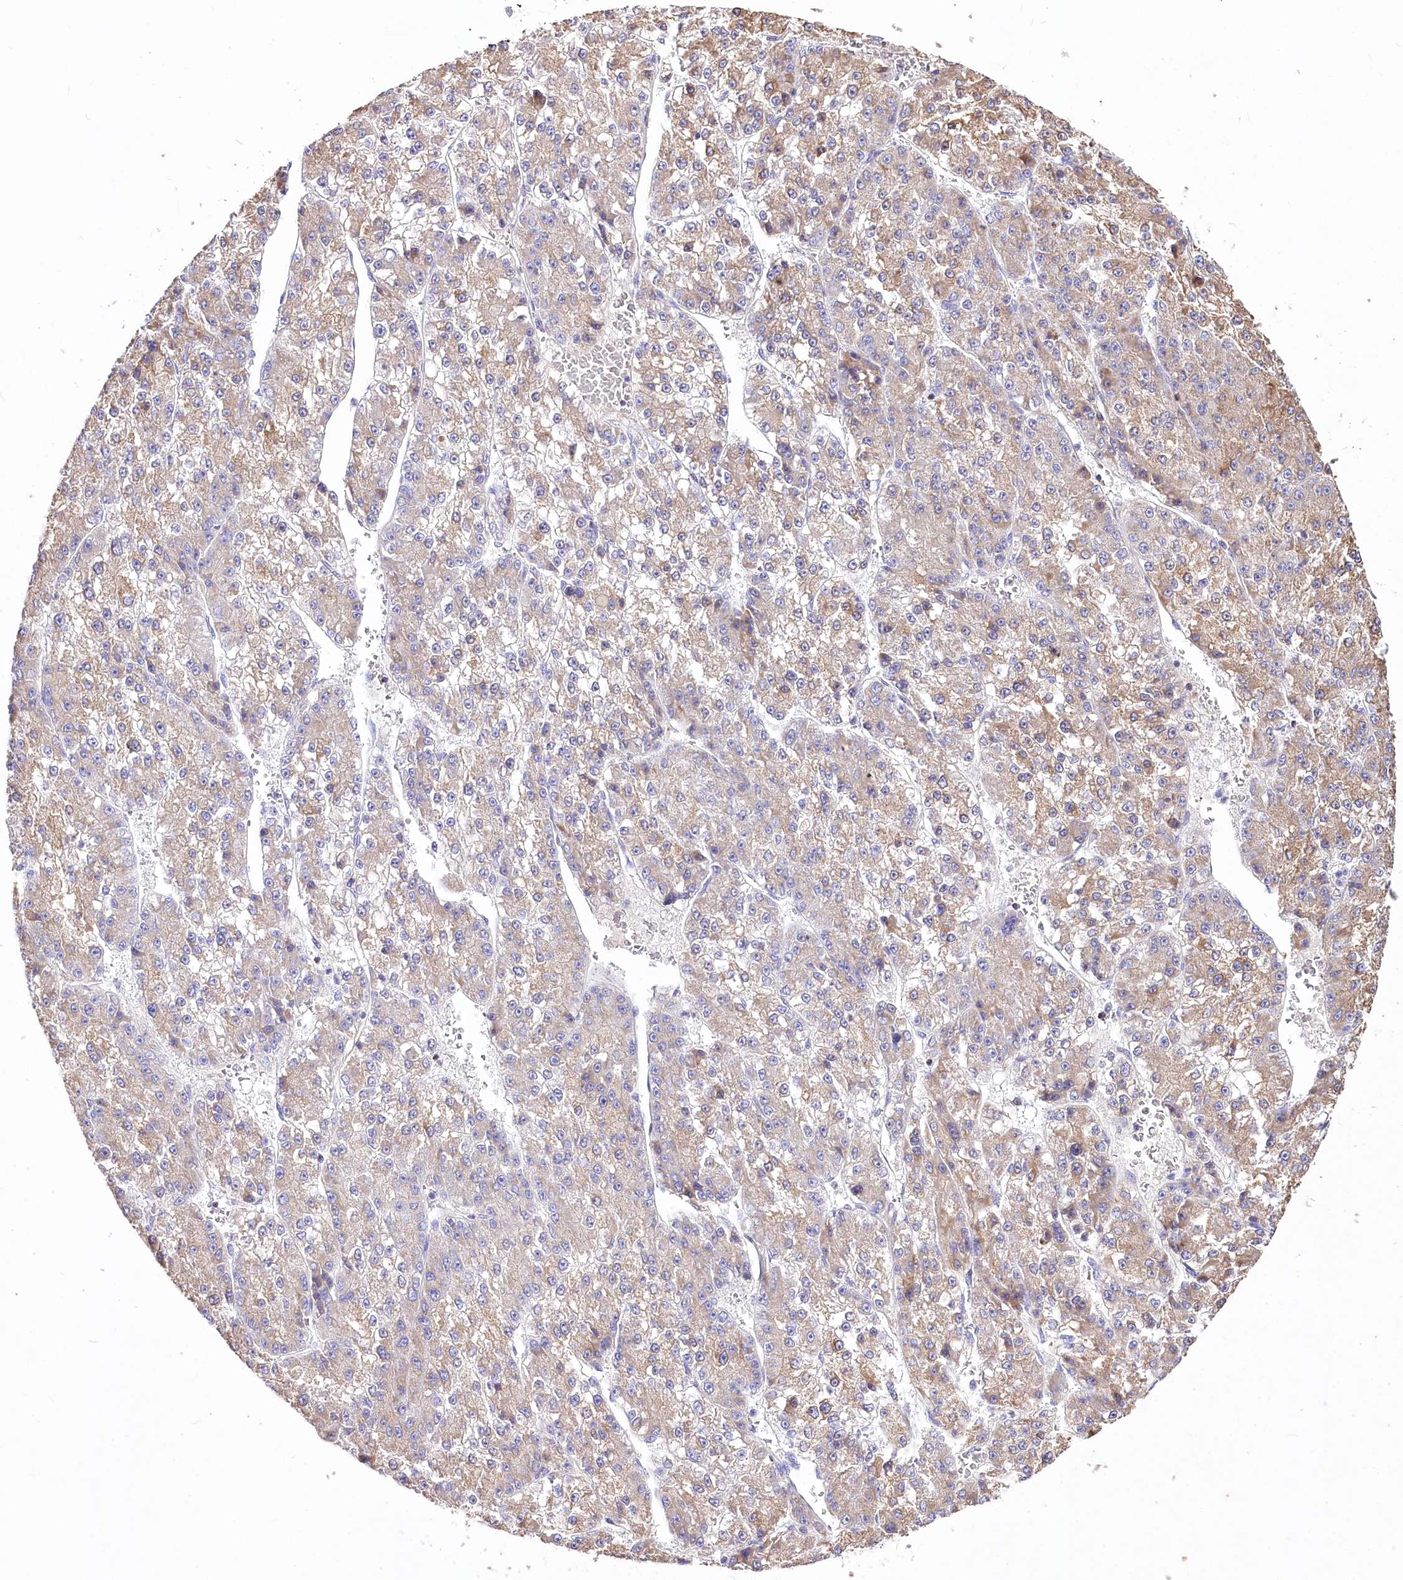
{"staining": {"intensity": "weak", "quantity": ">75%", "location": "cytoplasmic/membranous"}, "tissue": "liver cancer", "cell_type": "Tumor cells", "image_type": "cancer", "snomed": [{"axis": "morphology", "description": "Carcinoma, Hepatocellular, NOS"}, {"axis": "topography", "description": "Liver"}], "caption": "Liver cancer (hepatocellular carcinoma) was stained to show a protein in brown. There is low levels of weak cytoplasmic/membranous positivity in approximately >75% of tumor cells. (brown staining indicates protein expression, while blue staining denotes nuclei).", "gene": "PTER", "patient": {"sex": "female", "age": 73}}